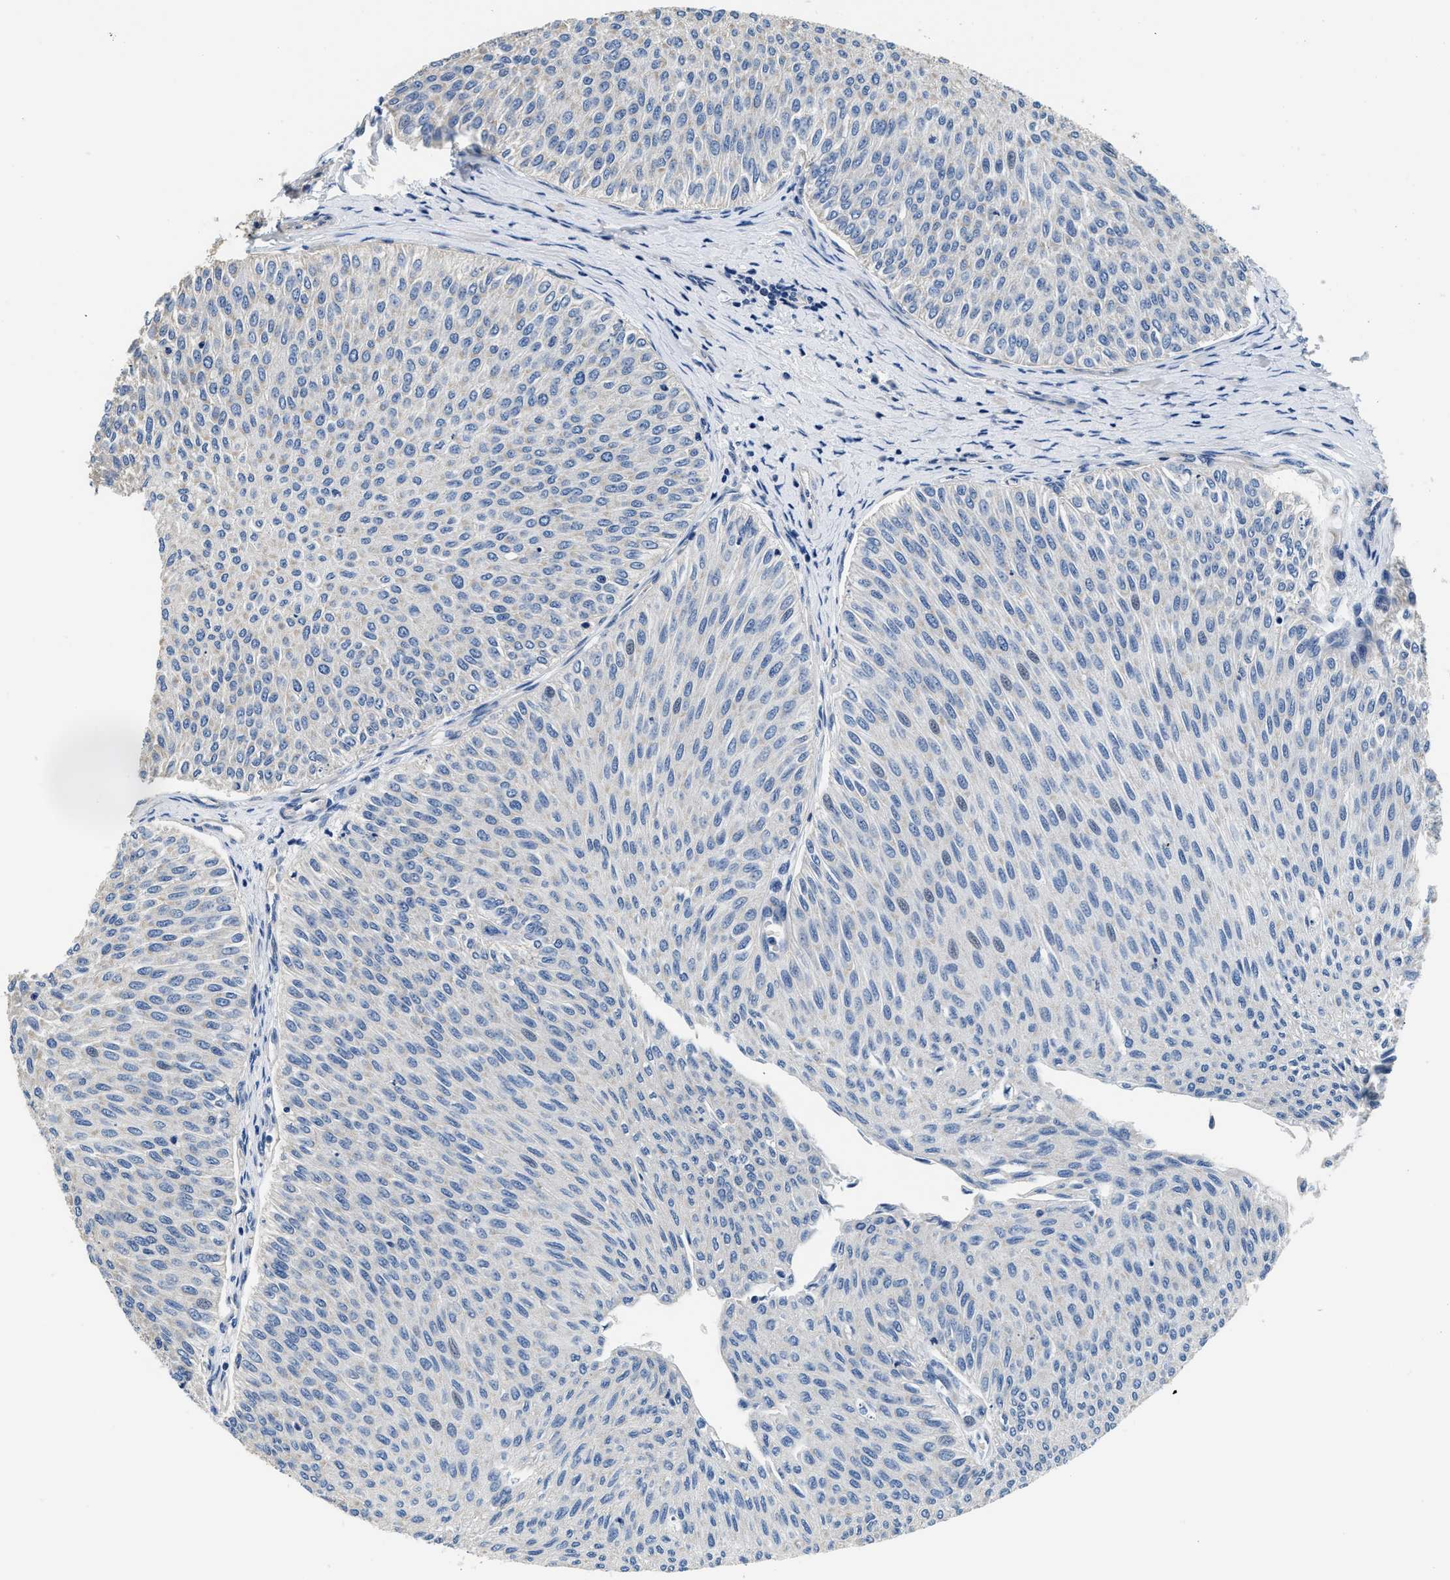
{"staining": {"intensity": "negative", "quantity": "none", "location": "none"}, "tissue": "urothelial cancer", "cell_type": "Tumor cells", "image_type": "cancer", "snomed": [{"axis": "morphology", "description": "Urothelial carcinoma, Low grade"}, {"axis": "topography", "description": "Urinary bladder"}], "caption": "An IHC photomicrograph of urothelial cancer is shown. There is no staining in tumor cells of urothelial cancer.", "gene": "CSDE1", "patient": {"sex": "male", "age": 78}}